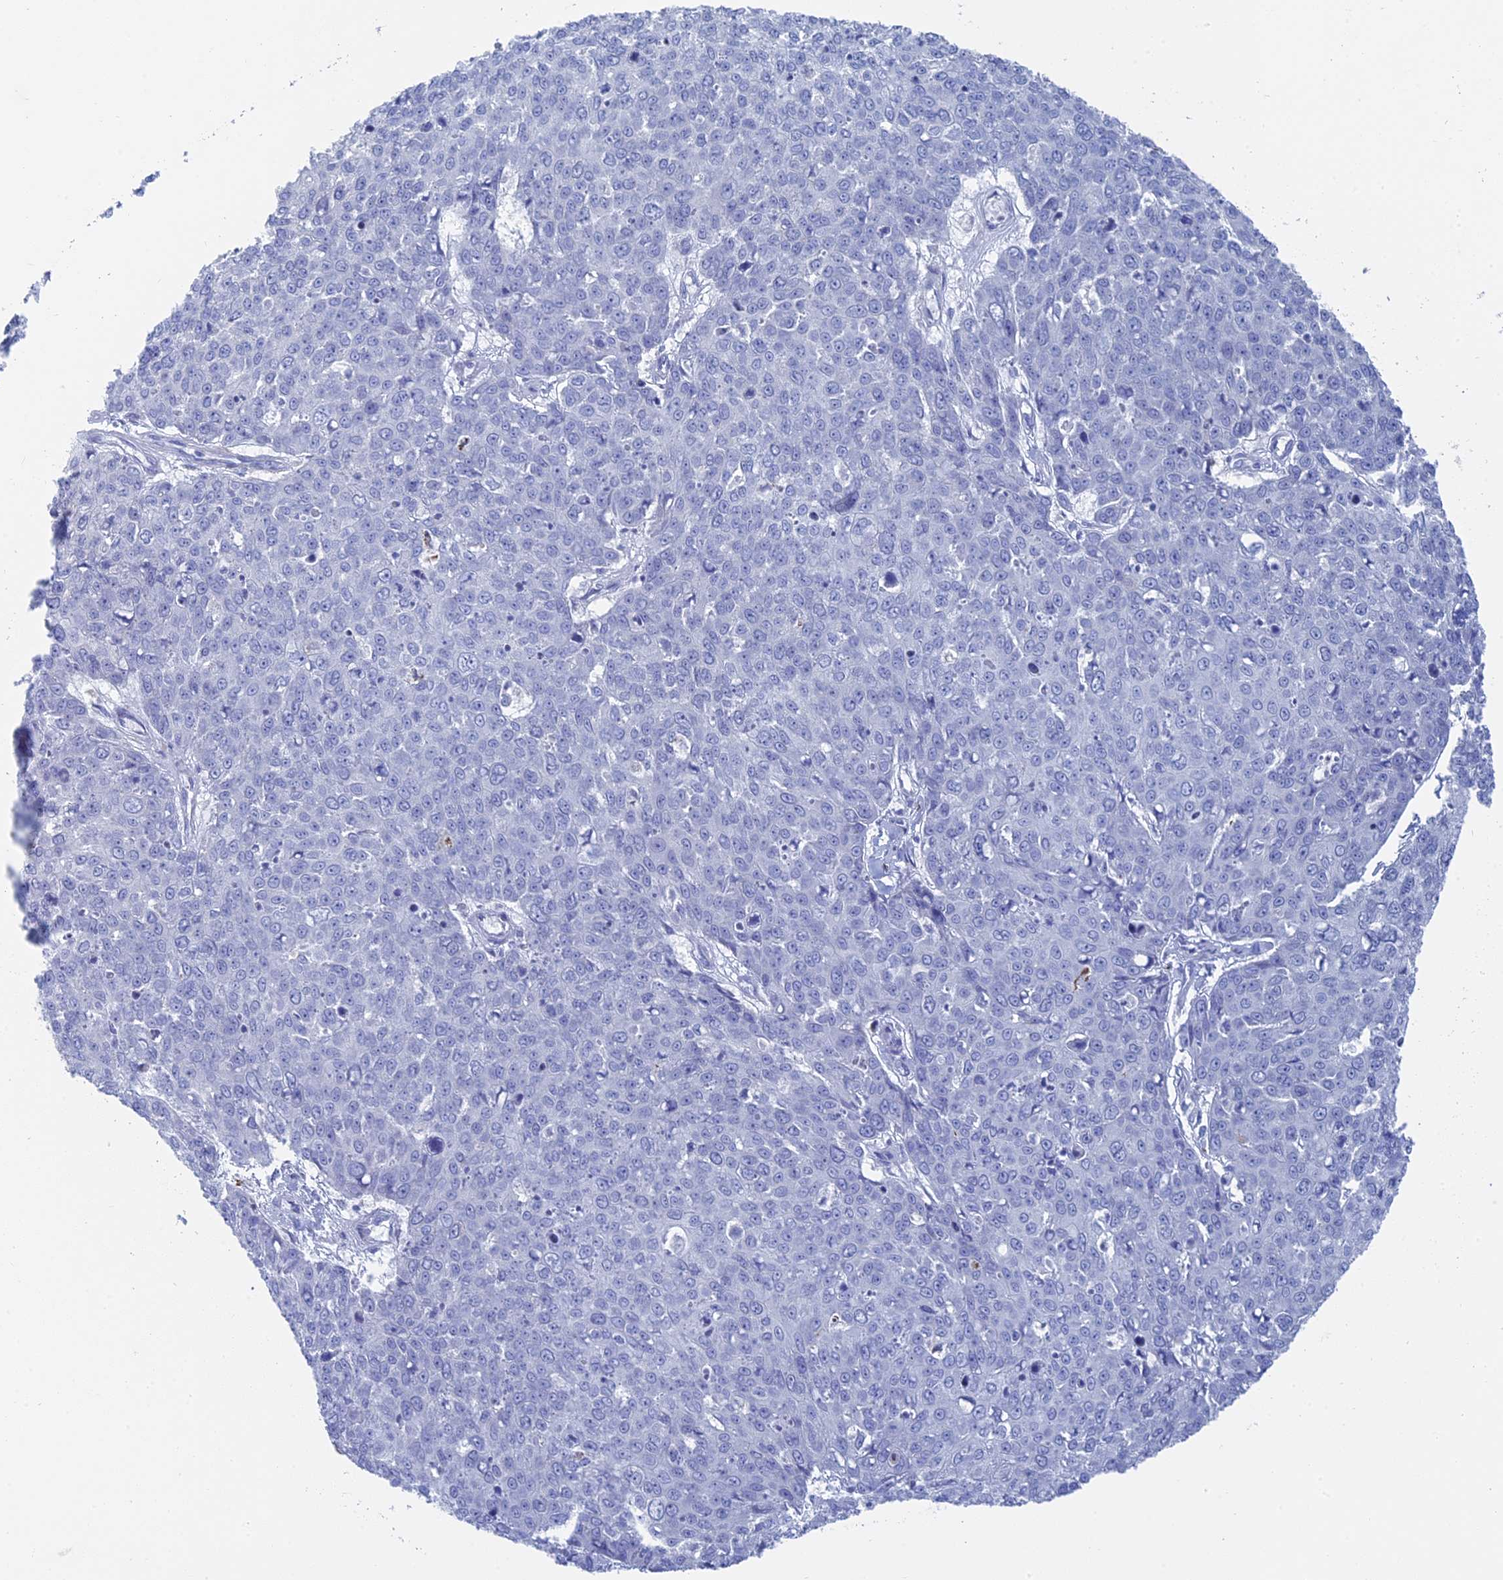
{"staining": {"intensity": "negative", "quantity": "none", "location": "none"}, "tissue": "skin cancer", "cell_type": "Tumor cells", "image_type": "cancer", "snomed": [{"axis": "morphology", "description": "Squamous cell carcinoma, NOS"}, {"axis": "topography", "description": "Skin"}], "caption": "DAB (3,3'-diaminobenzidine) immunohistochemical staining of skin cancer shows no significant staining in tumor cells. (Stains: DAB (3,3'-diaminobenzidine) IHC with hematoxylin counter stain, Microscopy: brightfield microscopy at high magnification).", "gene": "ALMS1", "patient": {"sex": "male", "age": 71}}